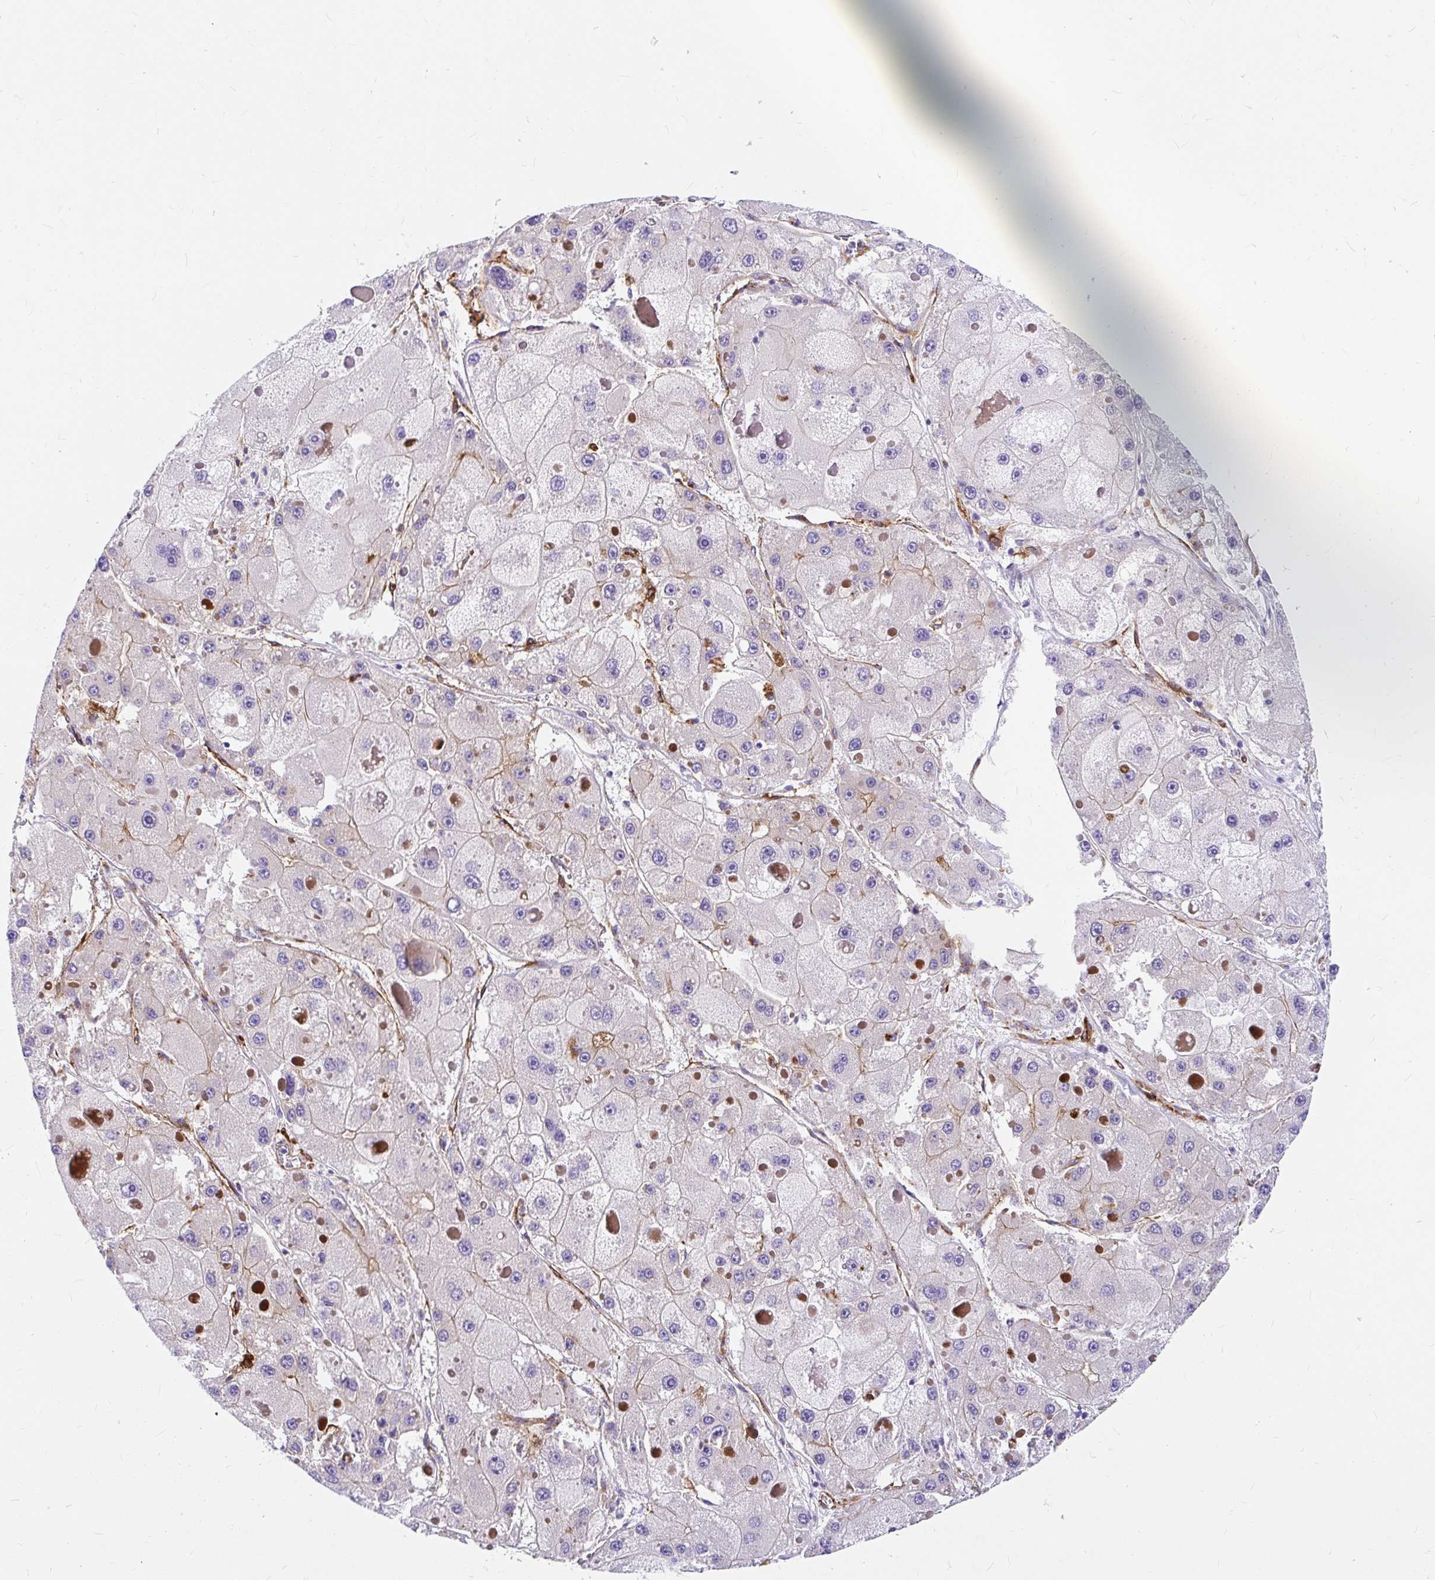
{"staining": {"intensity": "moderate", "quantity": "25%-75%", "location": "cytoplasmic/membranous"}, "tissue": "liver cancer", "cell_type": "Tumor cells", "image_type": "cancer", "snomed": [{"axis": "morphology", "description": "Carcinoma, Hepatocellular, NOS"}, {"axis": "topography", "description": "Liver"}], "caption": "High-power microscopy captured an immunohistochemistry (IHC) micrograph of liver cancer (hepatocellular carcinoma), revealing moderate cytoplasmic/membranous staining in approximately 25%-75% of tumor cells.", "gene": "MYO1B", "patient": {"sex": "female", "age": 73}}